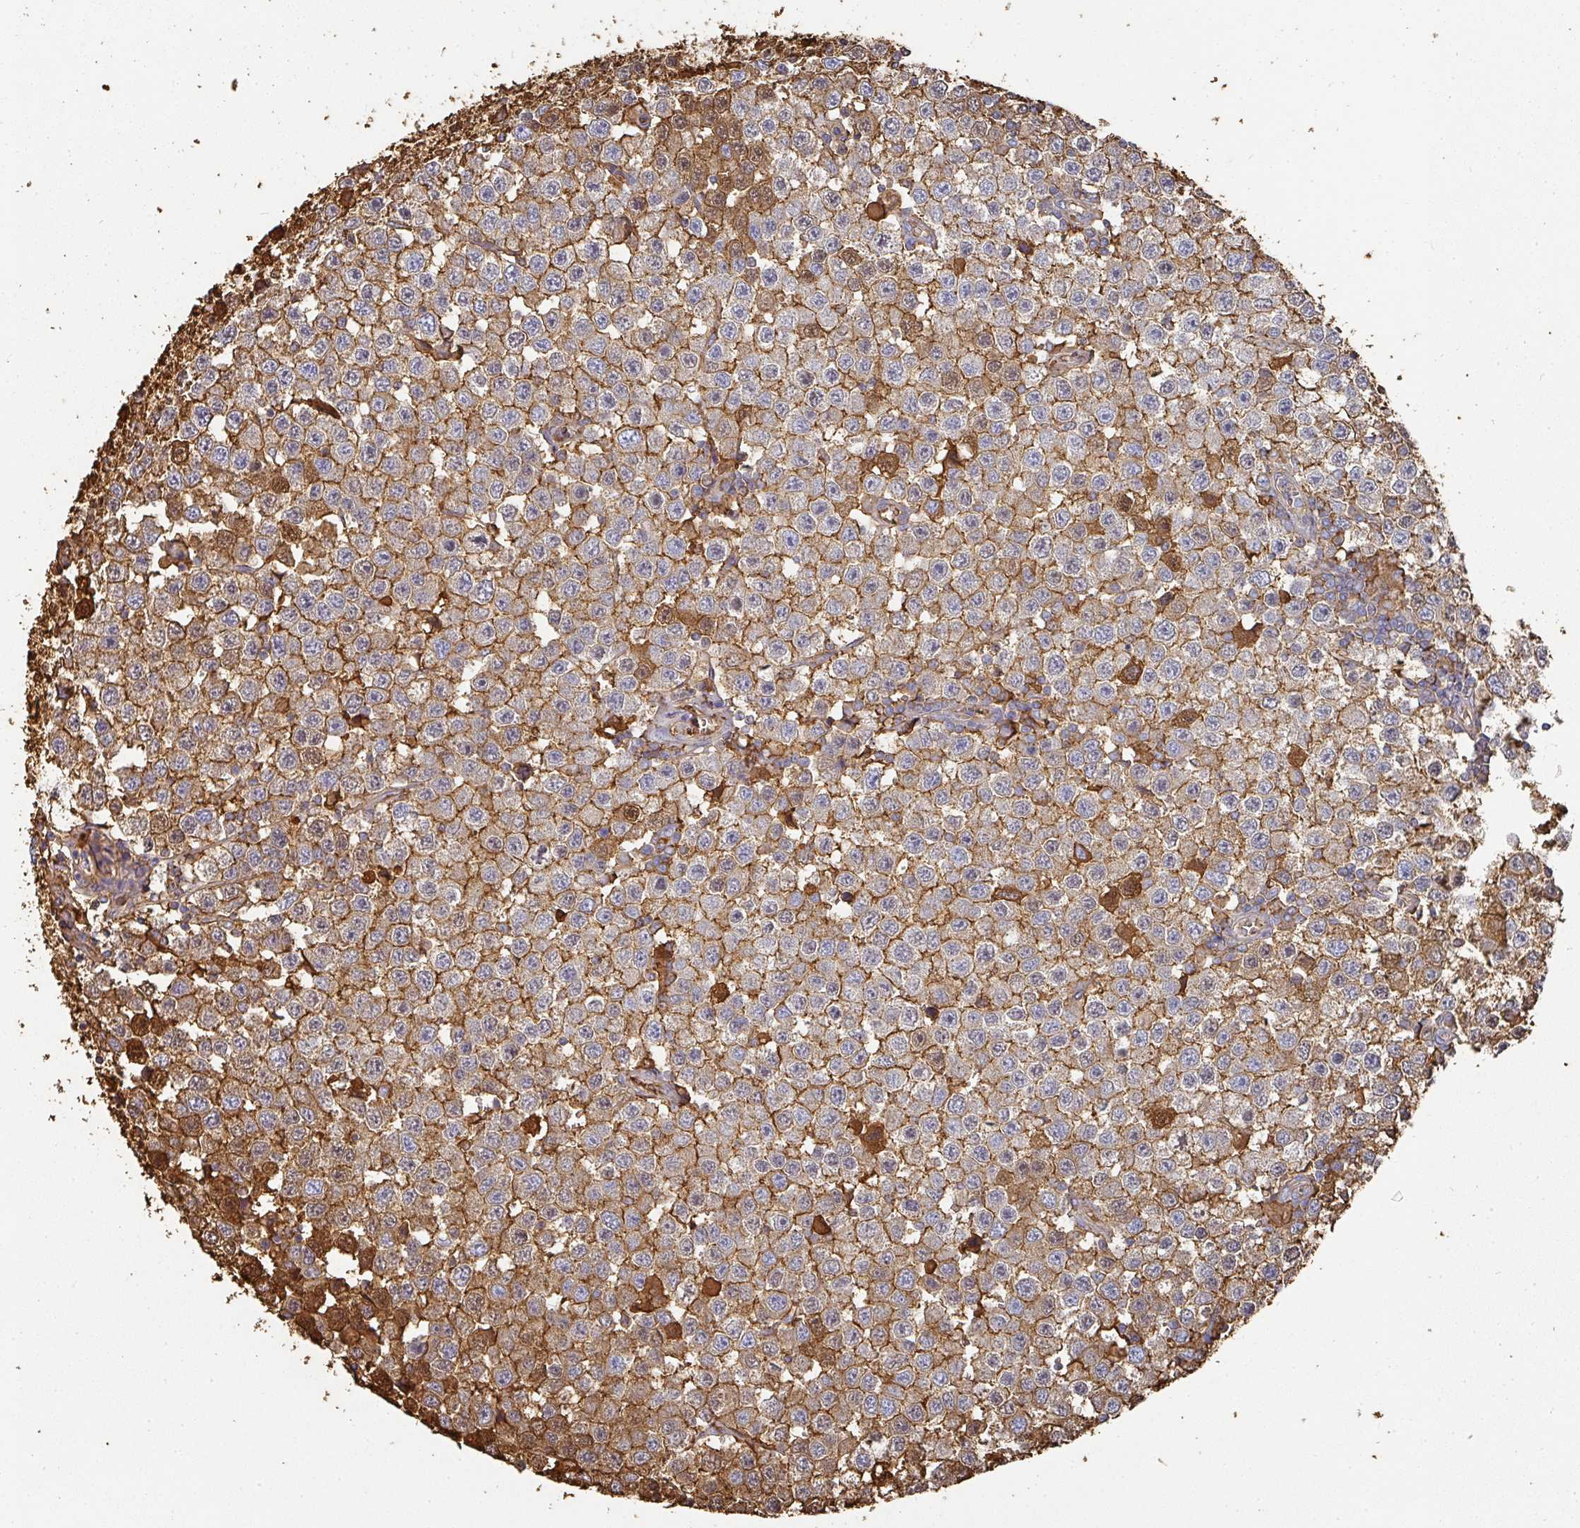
{"staining": {"intensity": "moderate", "quantity": ">75%", "location": "cytoplasmic/membranous"}, "tissue": "testis cancer", "cell_type": "Tumor cells", "image_type": "cancer", "snomed": [{"axis": "morphology", "description": "Seminoma, NOS"}, {"axis": "topography", "description": "Testis"}], "caption": "Testis seminoma tissue demonstrates moderate cytoplasmic/membranous positivity in approximately >75% of tumor cells", "gene": "ALB", "patient": {"sex": "male", "age": 34}}